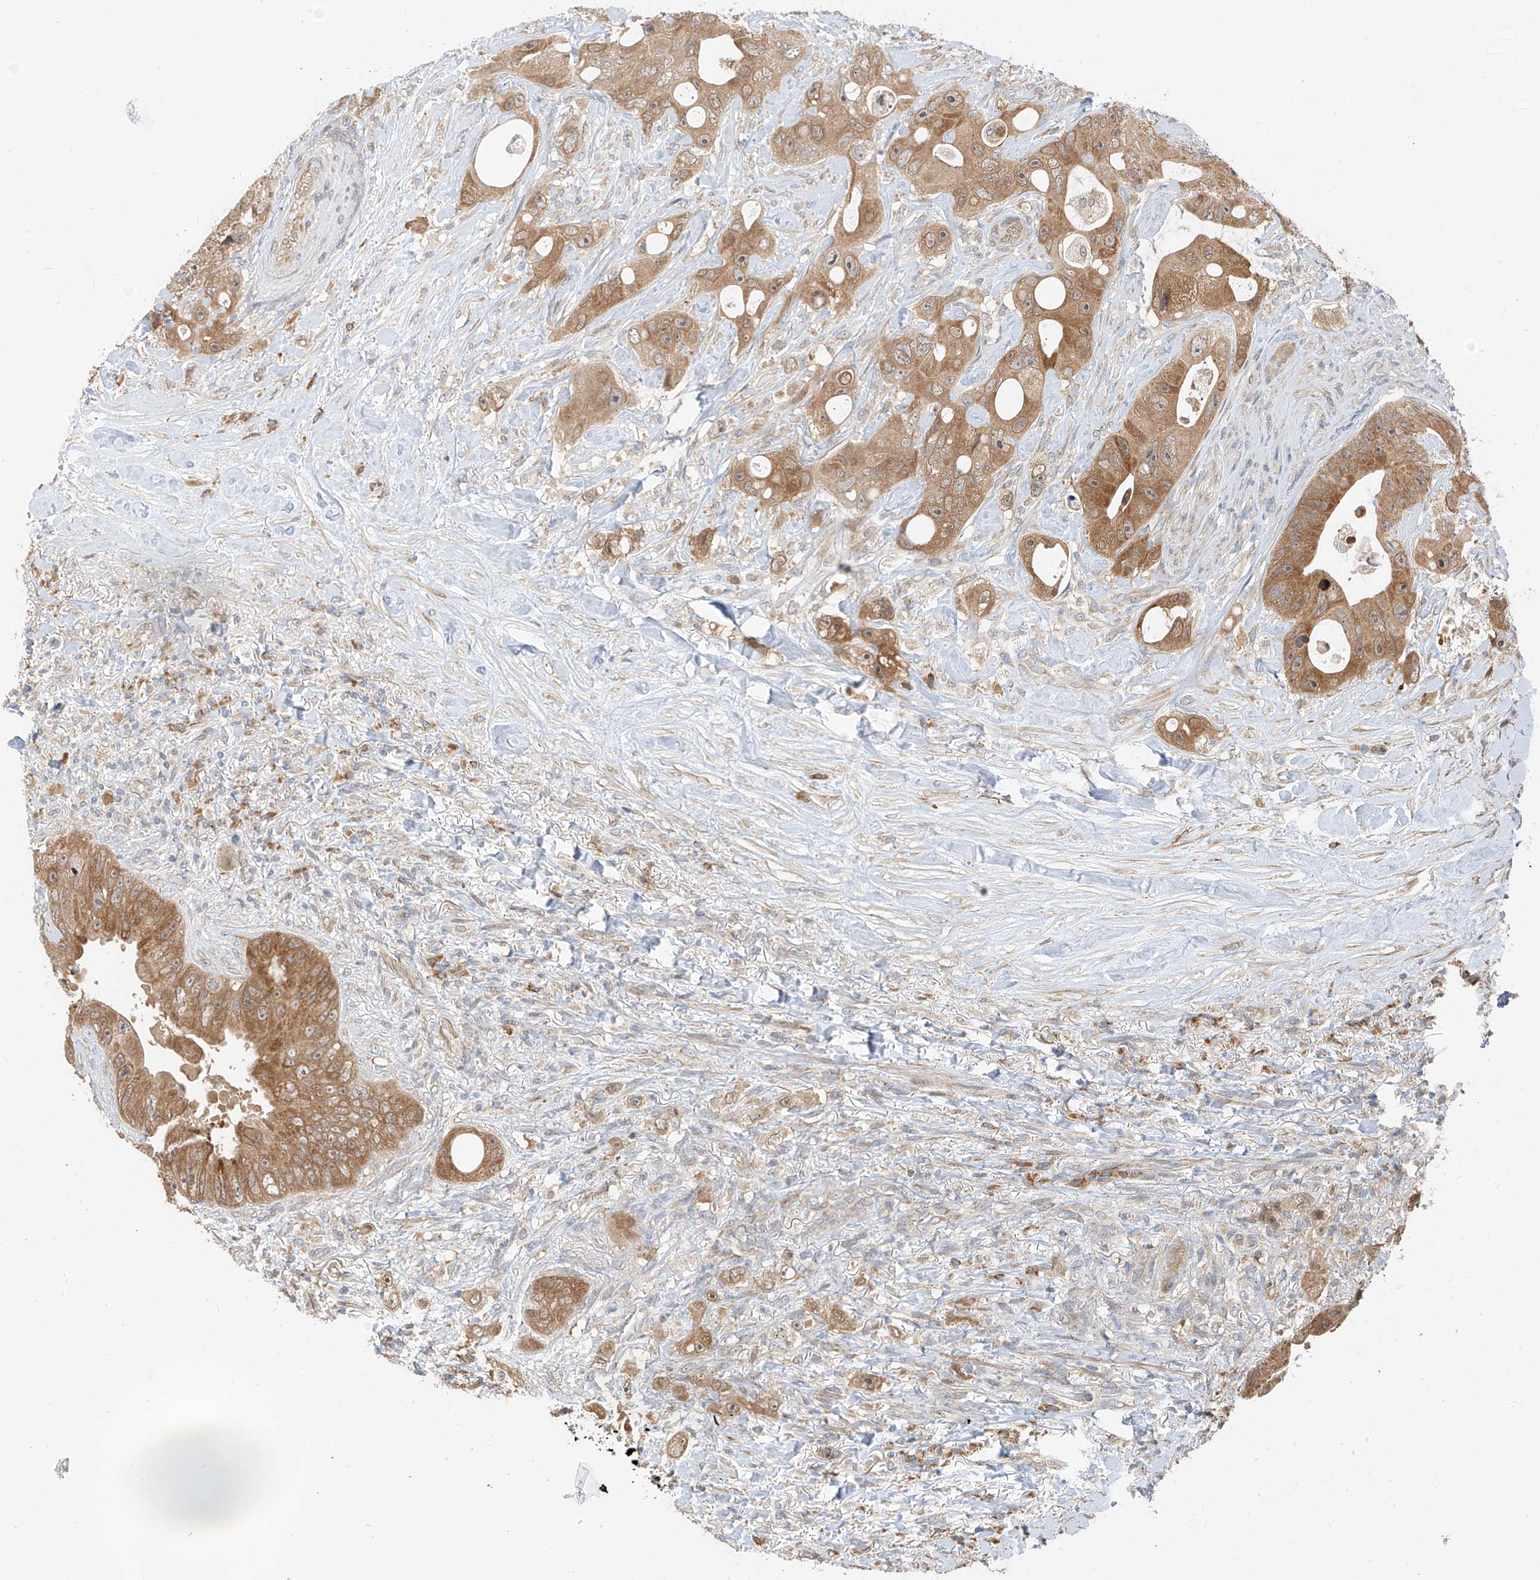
{"staining": {"intensity": "moderate", "quantity": ">75%", "location": "cytoplasmic/membranous"}, "tissue": "colorectal cancer", "cell_type": "Tumor cells", "image_type": "cancer", "snomed": [{"axis": "morphology", "description": "Adenocarcinoma, NOS"}, {"axis": "topography", "description": "Colon"}], "caption": "Moderate cytoplasmic/membranous staining is appreciated in about >75% of tumor cells in colorectal cancer.", "gene": "PPA2", "patient": {"sex": "female", "age": 46}}